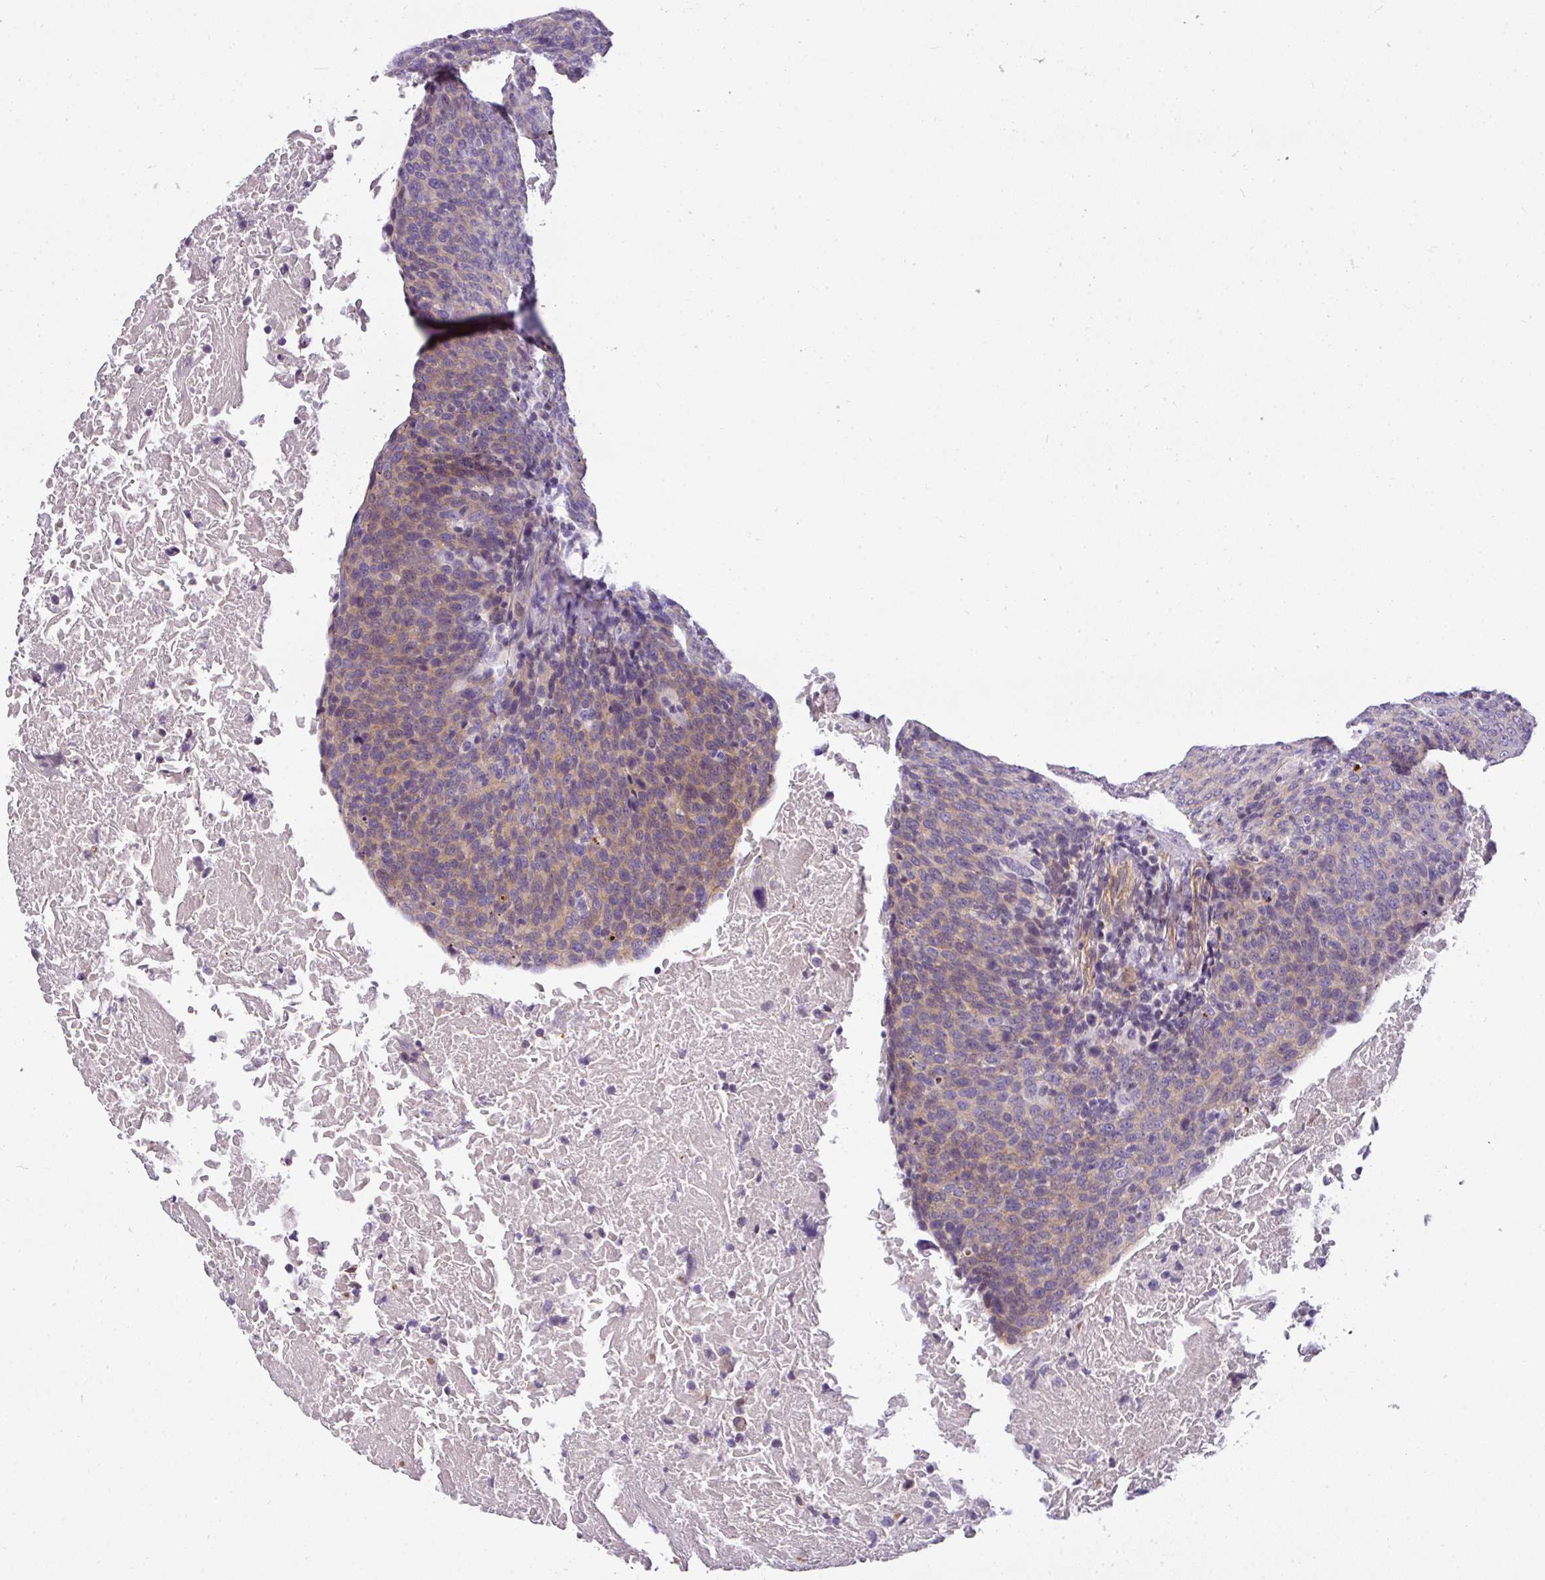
{"staining": {"intensity": "weak", "quantity": "<25%", "location": "cytoplasmic/membranous"}, "tissue": "head and neck cancer", "cell_type": "Tumor cells", "image_type": "cancer", "snomed": [{"axis": "morphology", "description": "Squamous cell carcinoma, NOS"}, {"axis": "morphology", "description": "Squamous cell carcinoma, metastatic, NOS"}, {"axis": "topography", "description": "Lymph node"}, {"axis": "topography", "description": "Head-Neck"}], "caption": "Tumor cells show no significant expression in head and neck cancer (metastatic squamous cell carcinoma).", "gene": "OR11H4", "patient": {"sex": "male", "age": 62}}